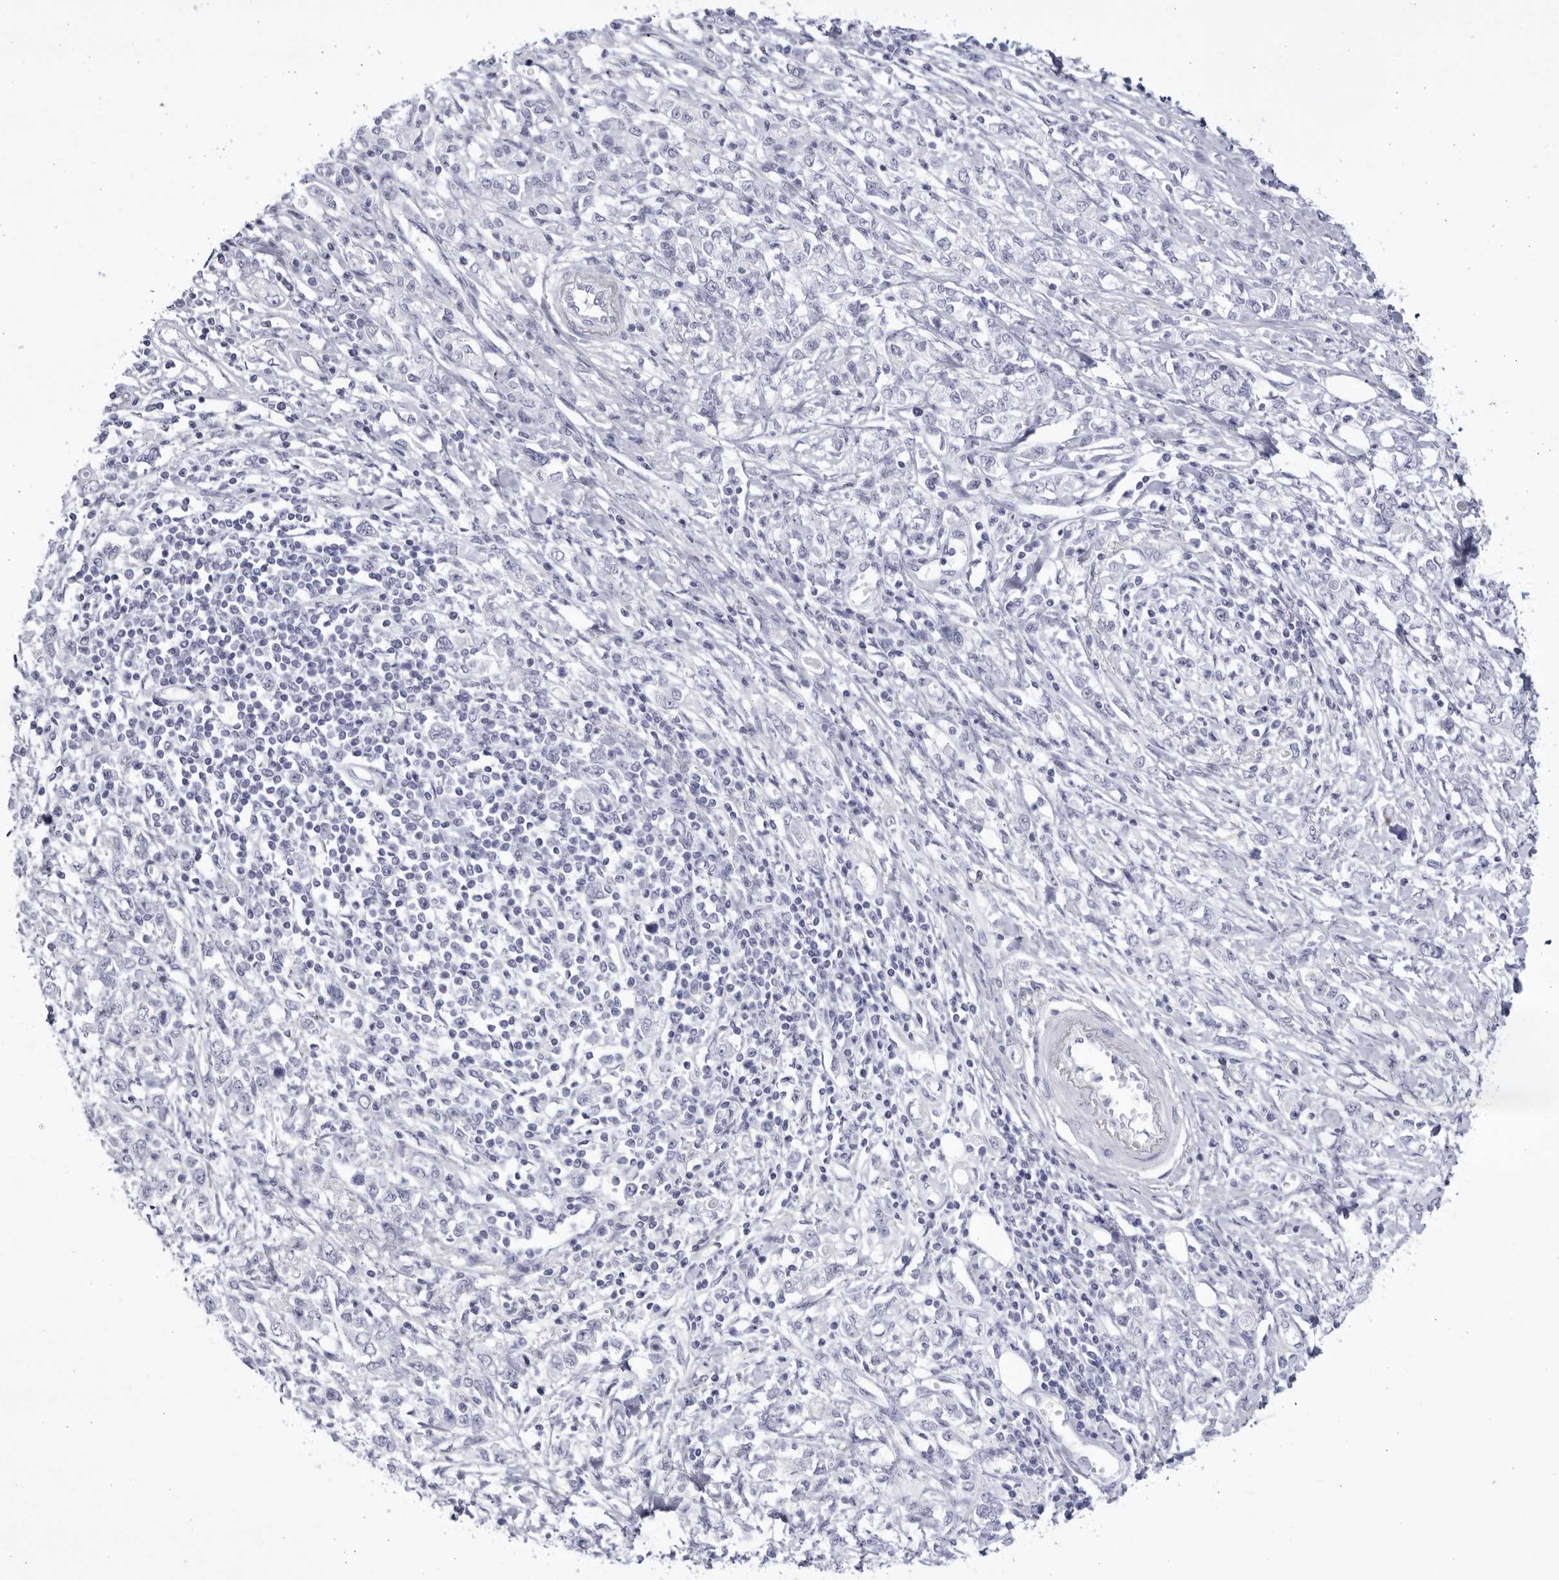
{"staining": {"intensity": "negative", "quantity": "none", "location": "none"}, "tissue": "stomach cancer", "cell_type": "Tumor cells", "image_type": "cancer", "snomed": [{"axis": "morphology", "description": "Adenocarcinoma, NOS"}, {"axis": "topography", "description": "Stomach"}], "caption": "Tumor cells show no significant protein expression in stomach cancer.", "gene": "CCDC181", "patient": {"sex": "female", "age": 76}}